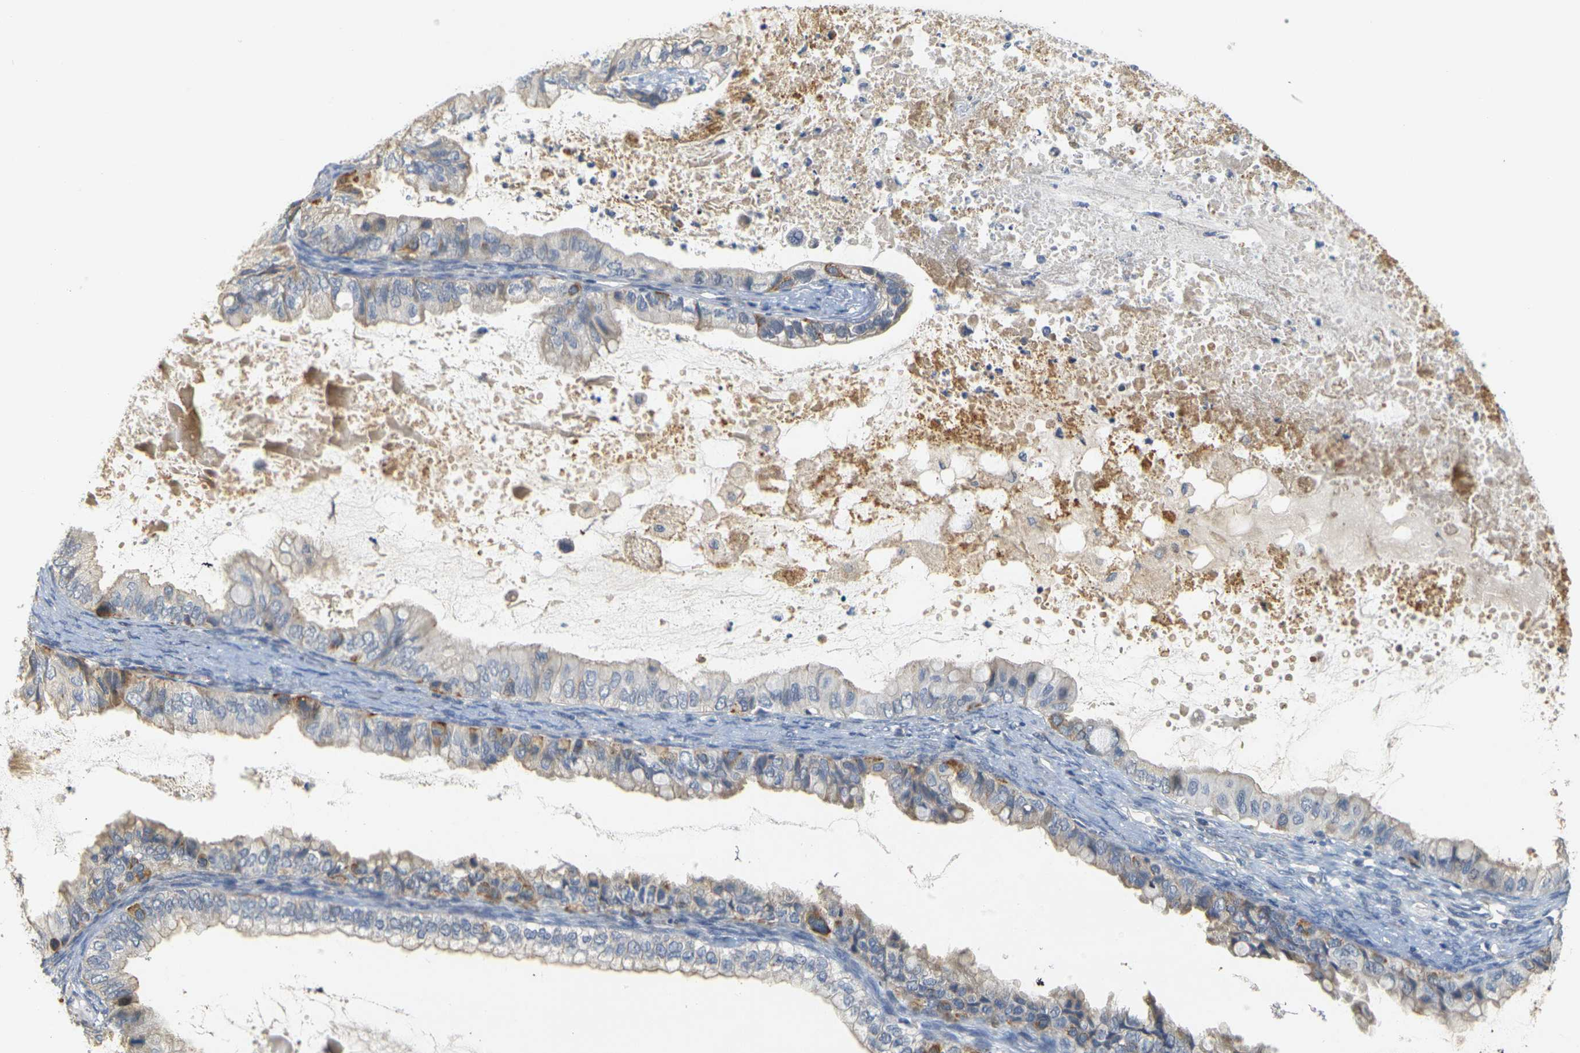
{"staining": {"intensity": "weak", "quantity": "<25%", "location": "cytoplasmic/membranous"}, "tissue": "ovarian cancer", "cell_type": "Tumor cells", "image_type": "cancer", "snomed": [{"axis": "morphology", "description": "Cystadenocarcinoma, mucinous, NOS"}, {"axis": "topography", "description": "Ovary"}], "caption": "IHC histopathology image of neoplastic tissue: human ovarian cancer stained with DAB displays no significant protein staining in tumor cells.", "gene": "GDAP1", "patient": {"sex": "female", "age": 80}}